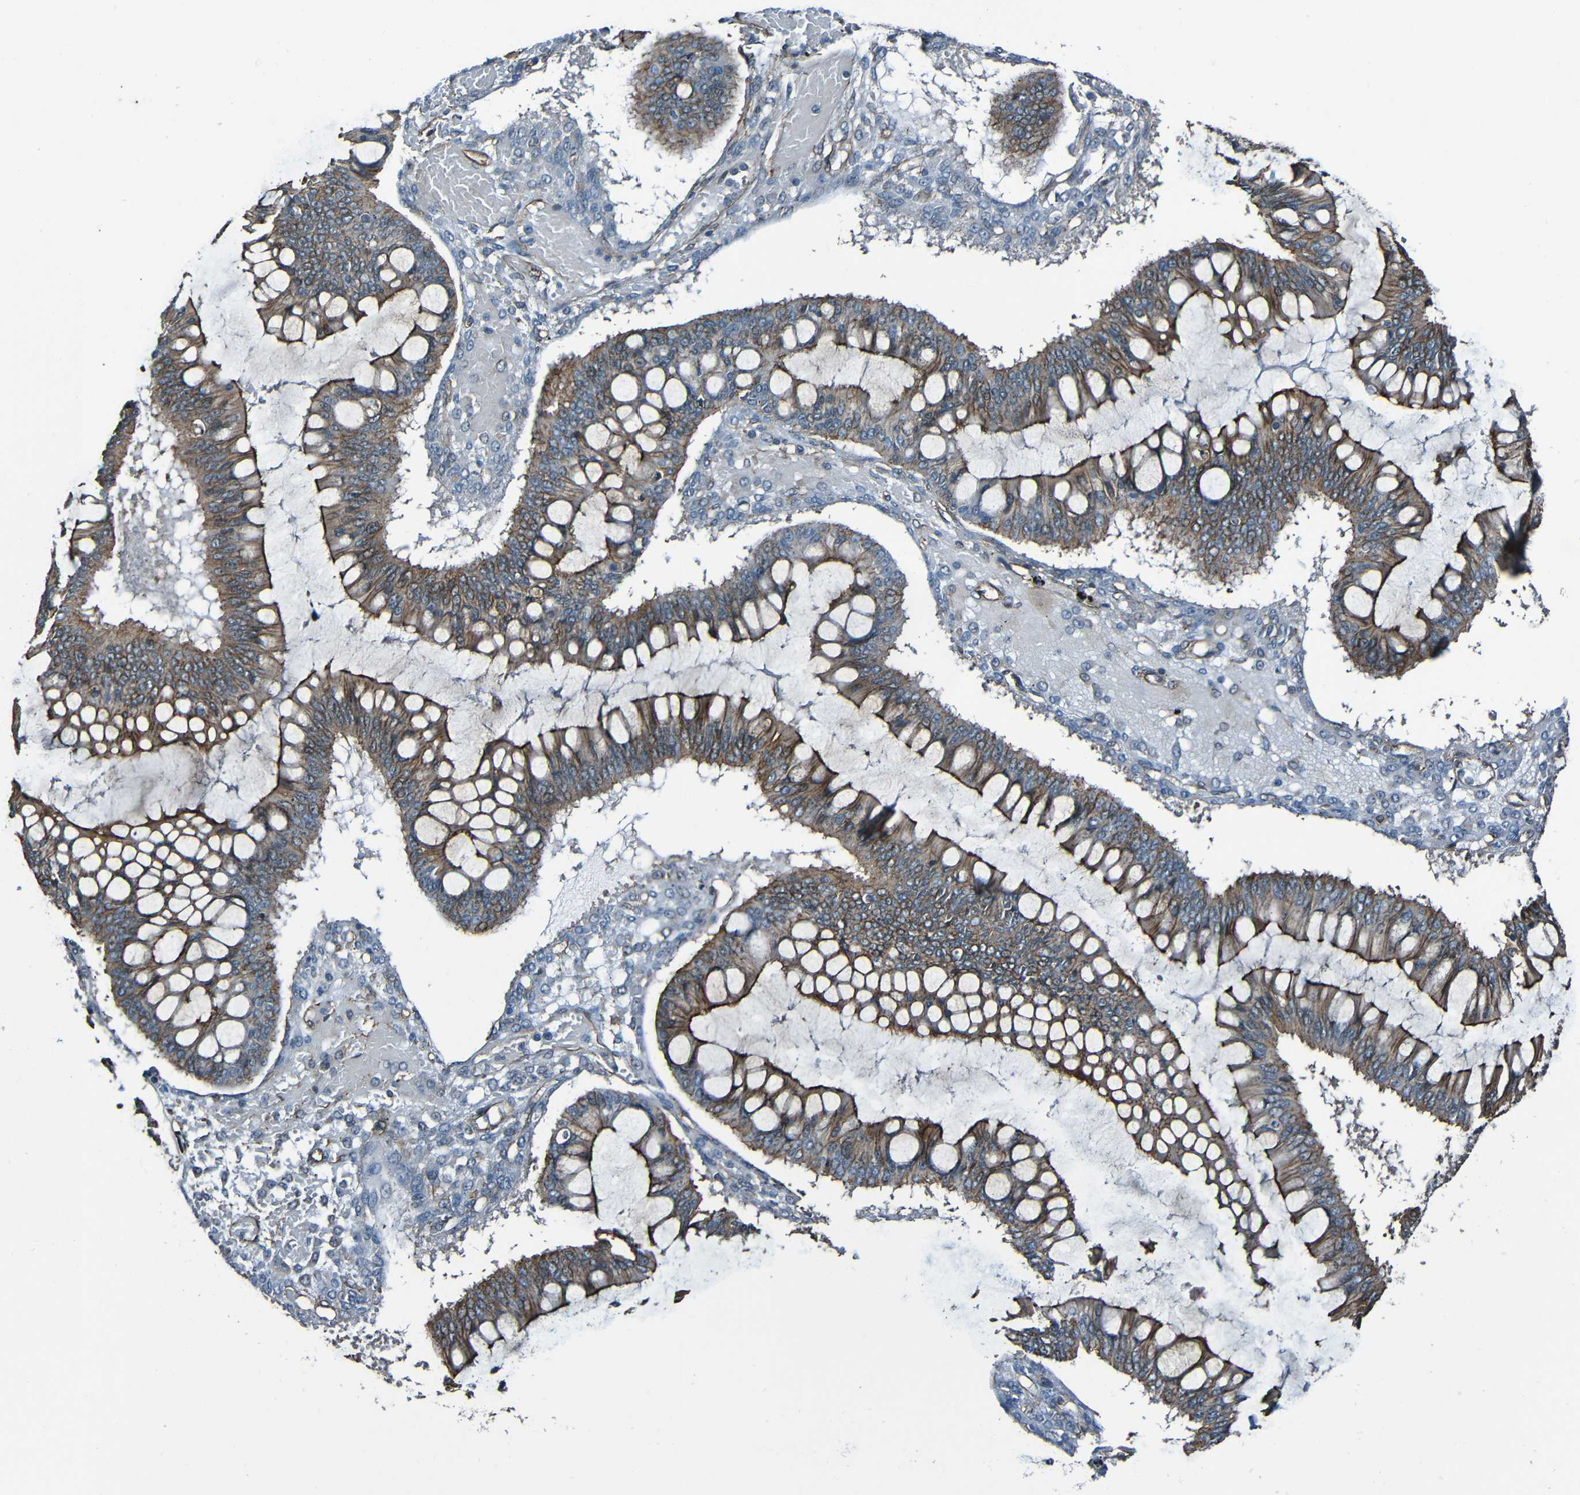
{"staining": {"intensity": "moderate", "quantity": ">75%", "location": "cytoplasmic/membranous"}, "tissue": "ovarian cancer", "cell_type": "Tumor cells", "image_type": "cancer", "snomed": [{"axis": "morphology", "description": "Cystadenocarcinoma, mucinous, NOS"}, {"axis": "topography", "description": "Ovary"}], "caption": "Ovarian cancer (mucinous cystadenocarcinoma) tissue reveals moderate cytoplasmic/membranous expression in about >75% of tumor cells (IHC, brightfield microscopy, high magnification).", "gene": "LGR5", "patient": {"sex": "female", "age": 73}}